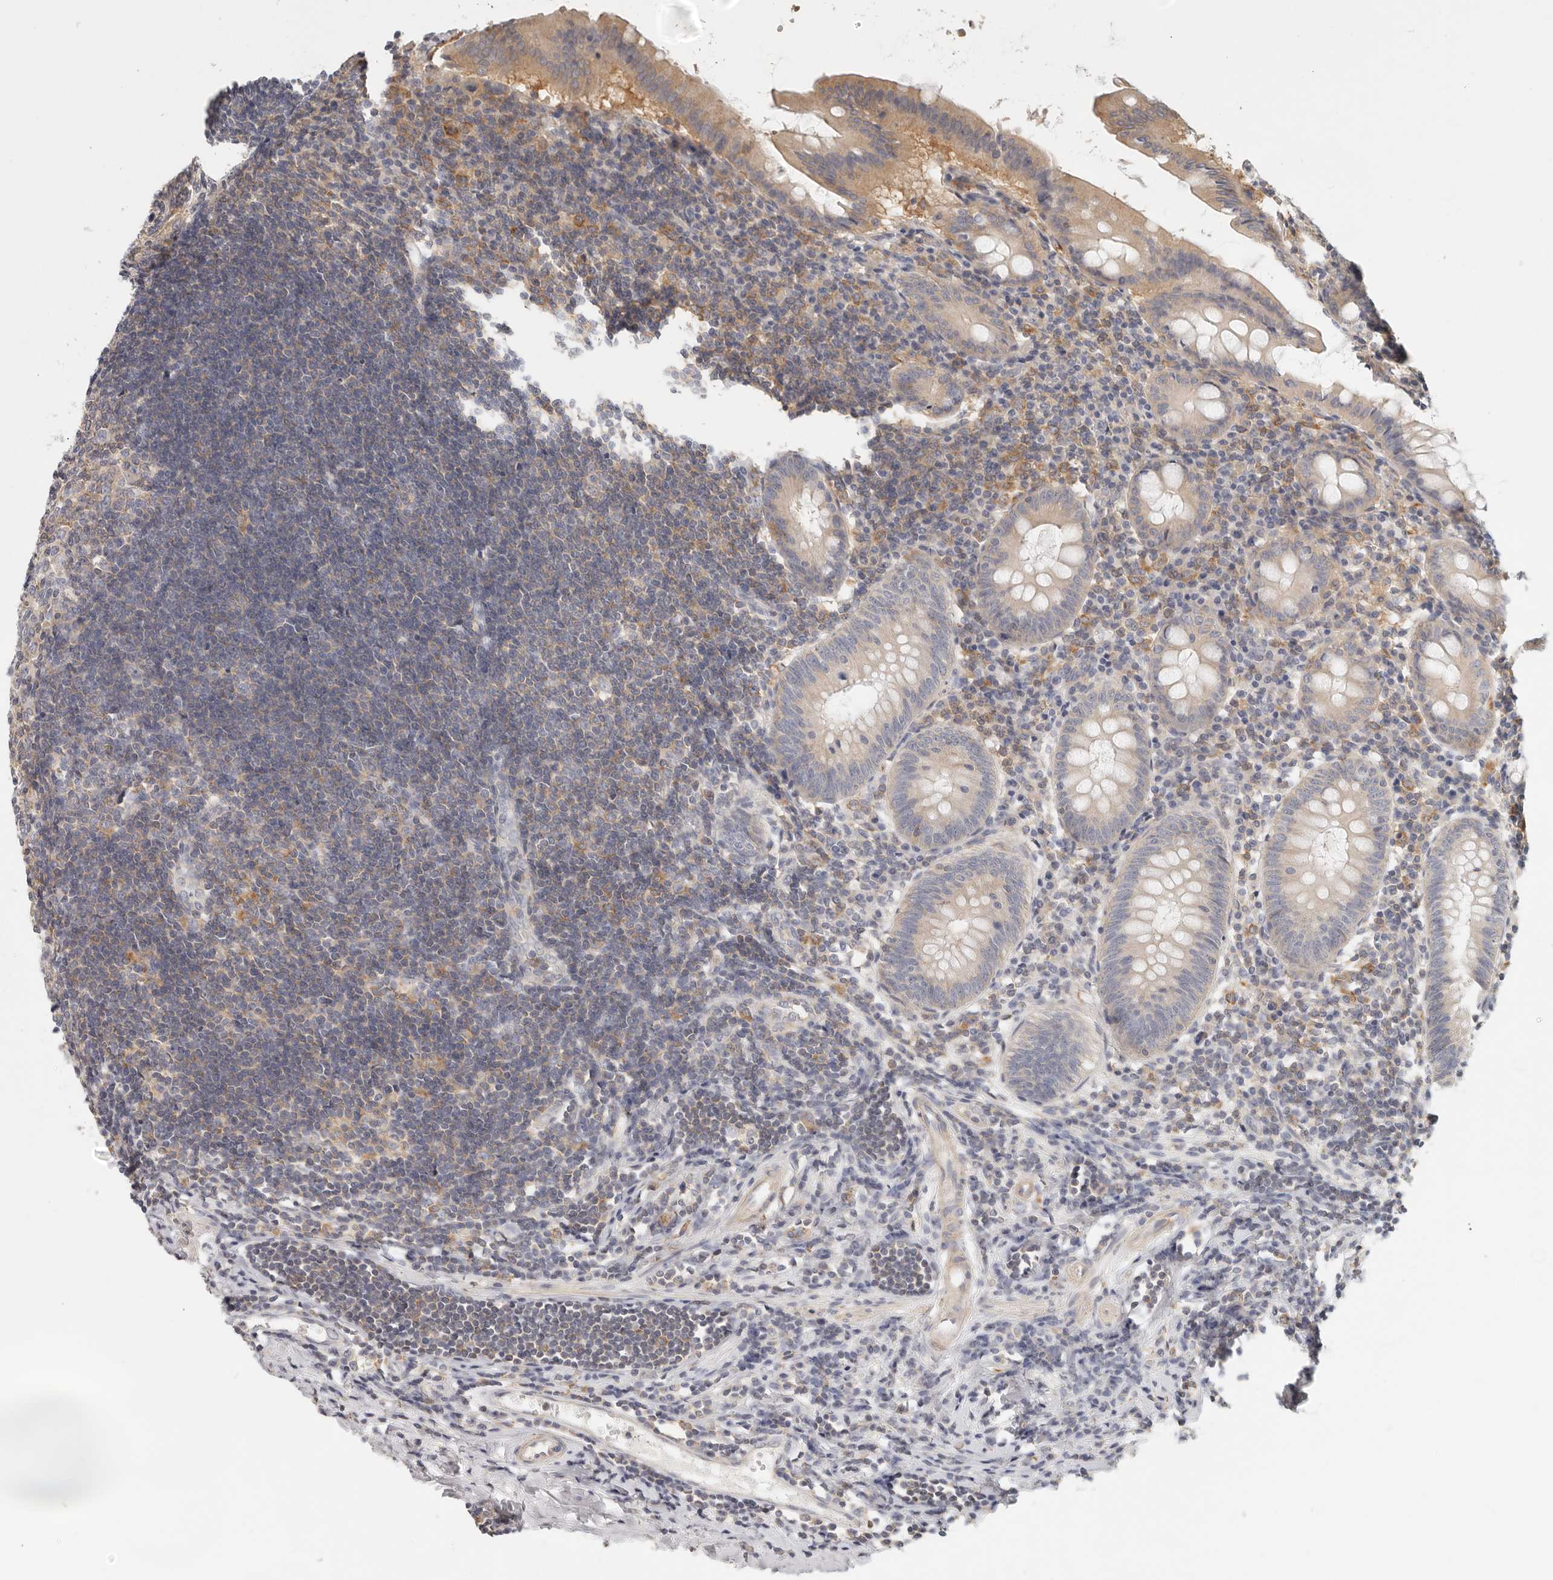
{"staining": {"intensity": "moderate", "quantity": "25%-75%", "location": "cytoplasmic/membranous"}, "tissue": "appendix", "cell_type": "Glandular cells", "image_type": "normal", "snomed": [{"axis": "morphology", "description": "Normal tissue, NOS"}, {"axis": "topography", "description": "Appendix"}], "caption": "Glandular cells reveal moderate cytoplasmic/membranous expression in approximately 25%-75% of cells in normal appendix.", "gene": "ANXA9", "patient": {"sex": "female", "age": 54}}